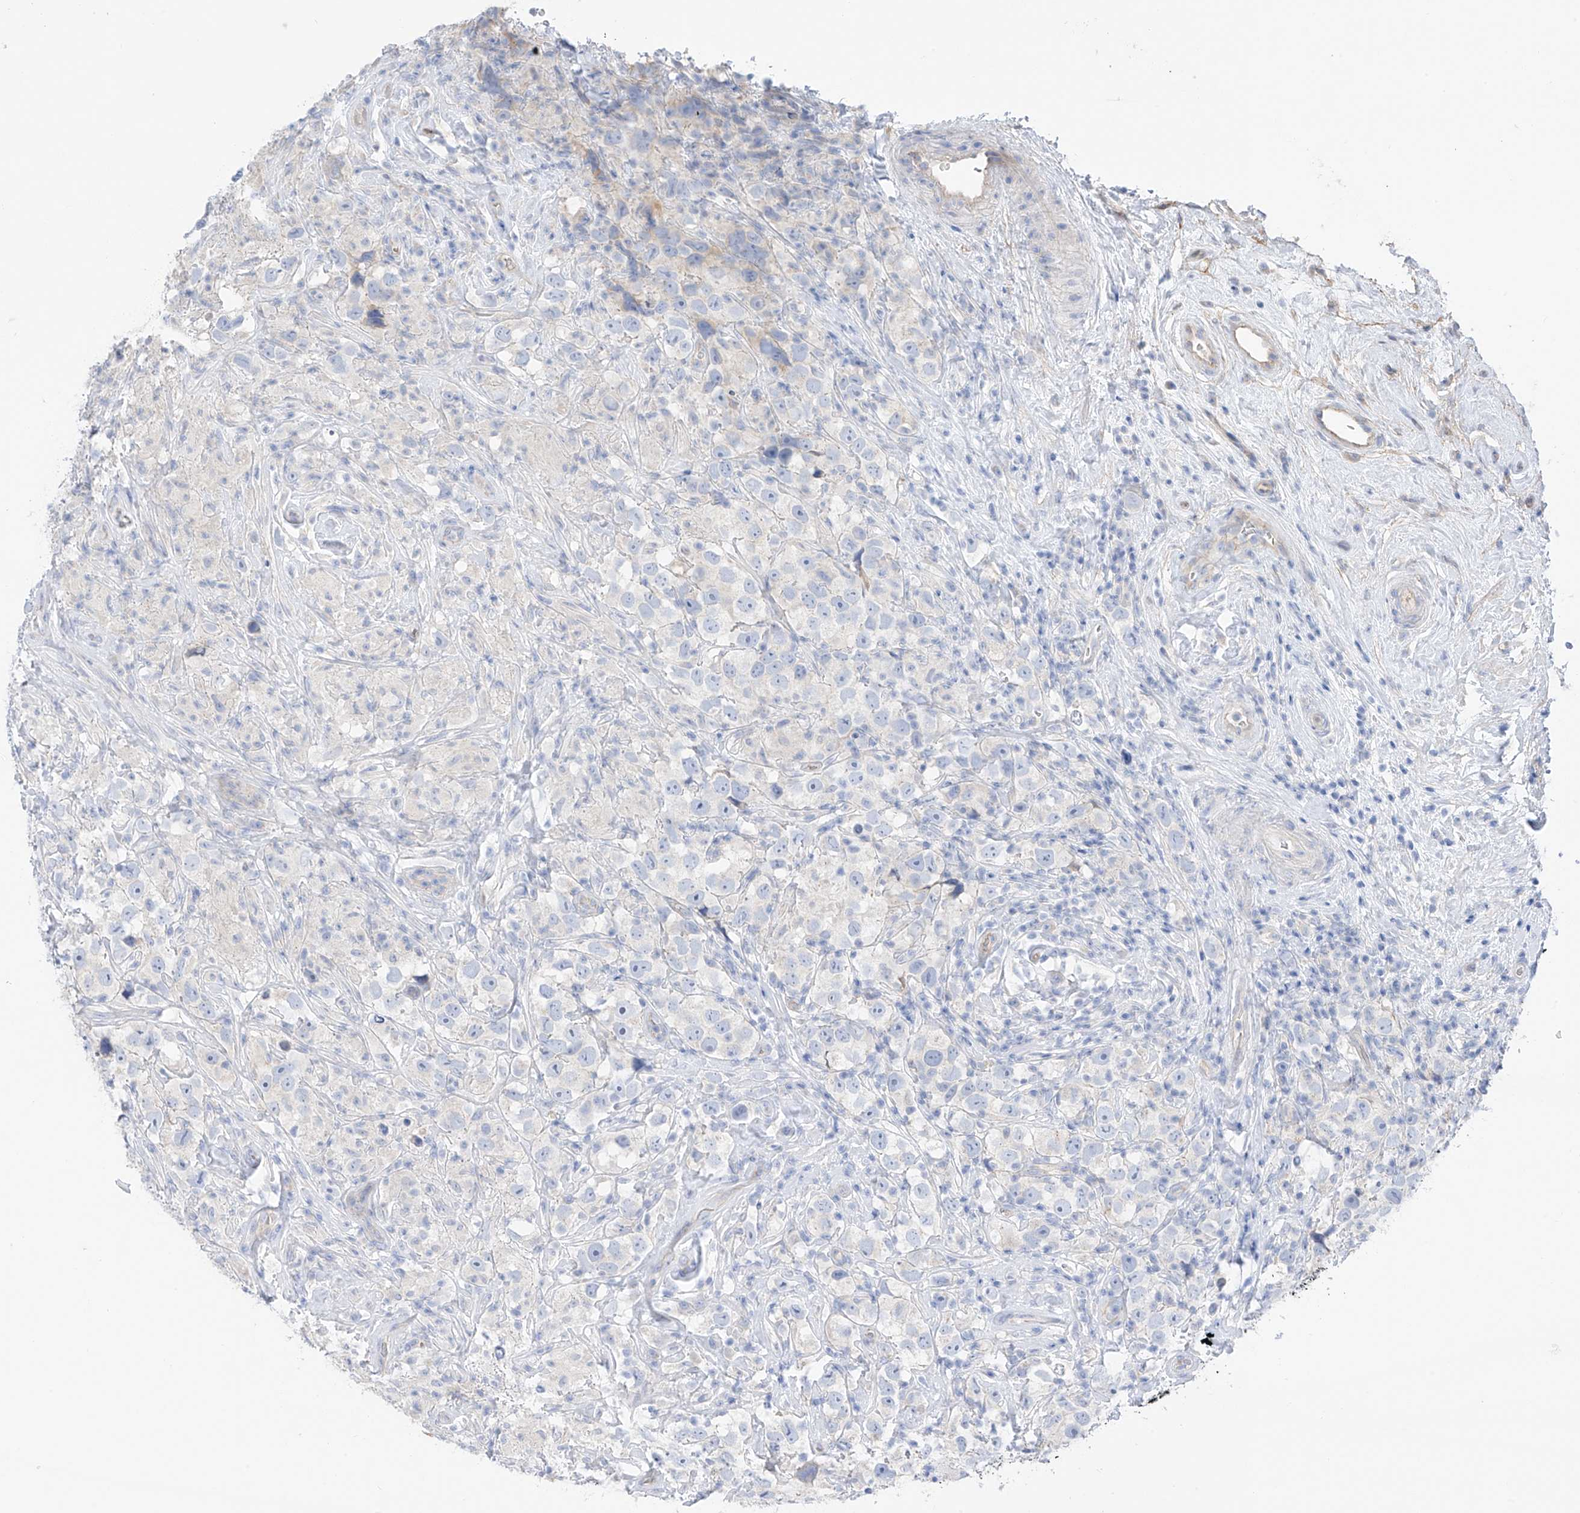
{"staining": {"intensity": "weak", "quantity": "<25%", "location": "cytoplasmic/membranous"}, "tissue": "testis cancer", "cell_type": "Tumor cells", "image_type": "cancer", "snomed": [{"axis": "morphology", "description": "Seminoma, NOS"}, {"axis": "topography", "description": "Testis"}], "caption": "High magnification brightfield microscopy of testis cancer stained with DAB (brown) and counterstained with hematoxylin (blue): tumor cells show no significant staining. (Brightfield microscopy of DAB immunohistochemistry (IHC) at high magnification).", "gene": "ITGA9", "patient": {"sex": "male", "age": 49}}